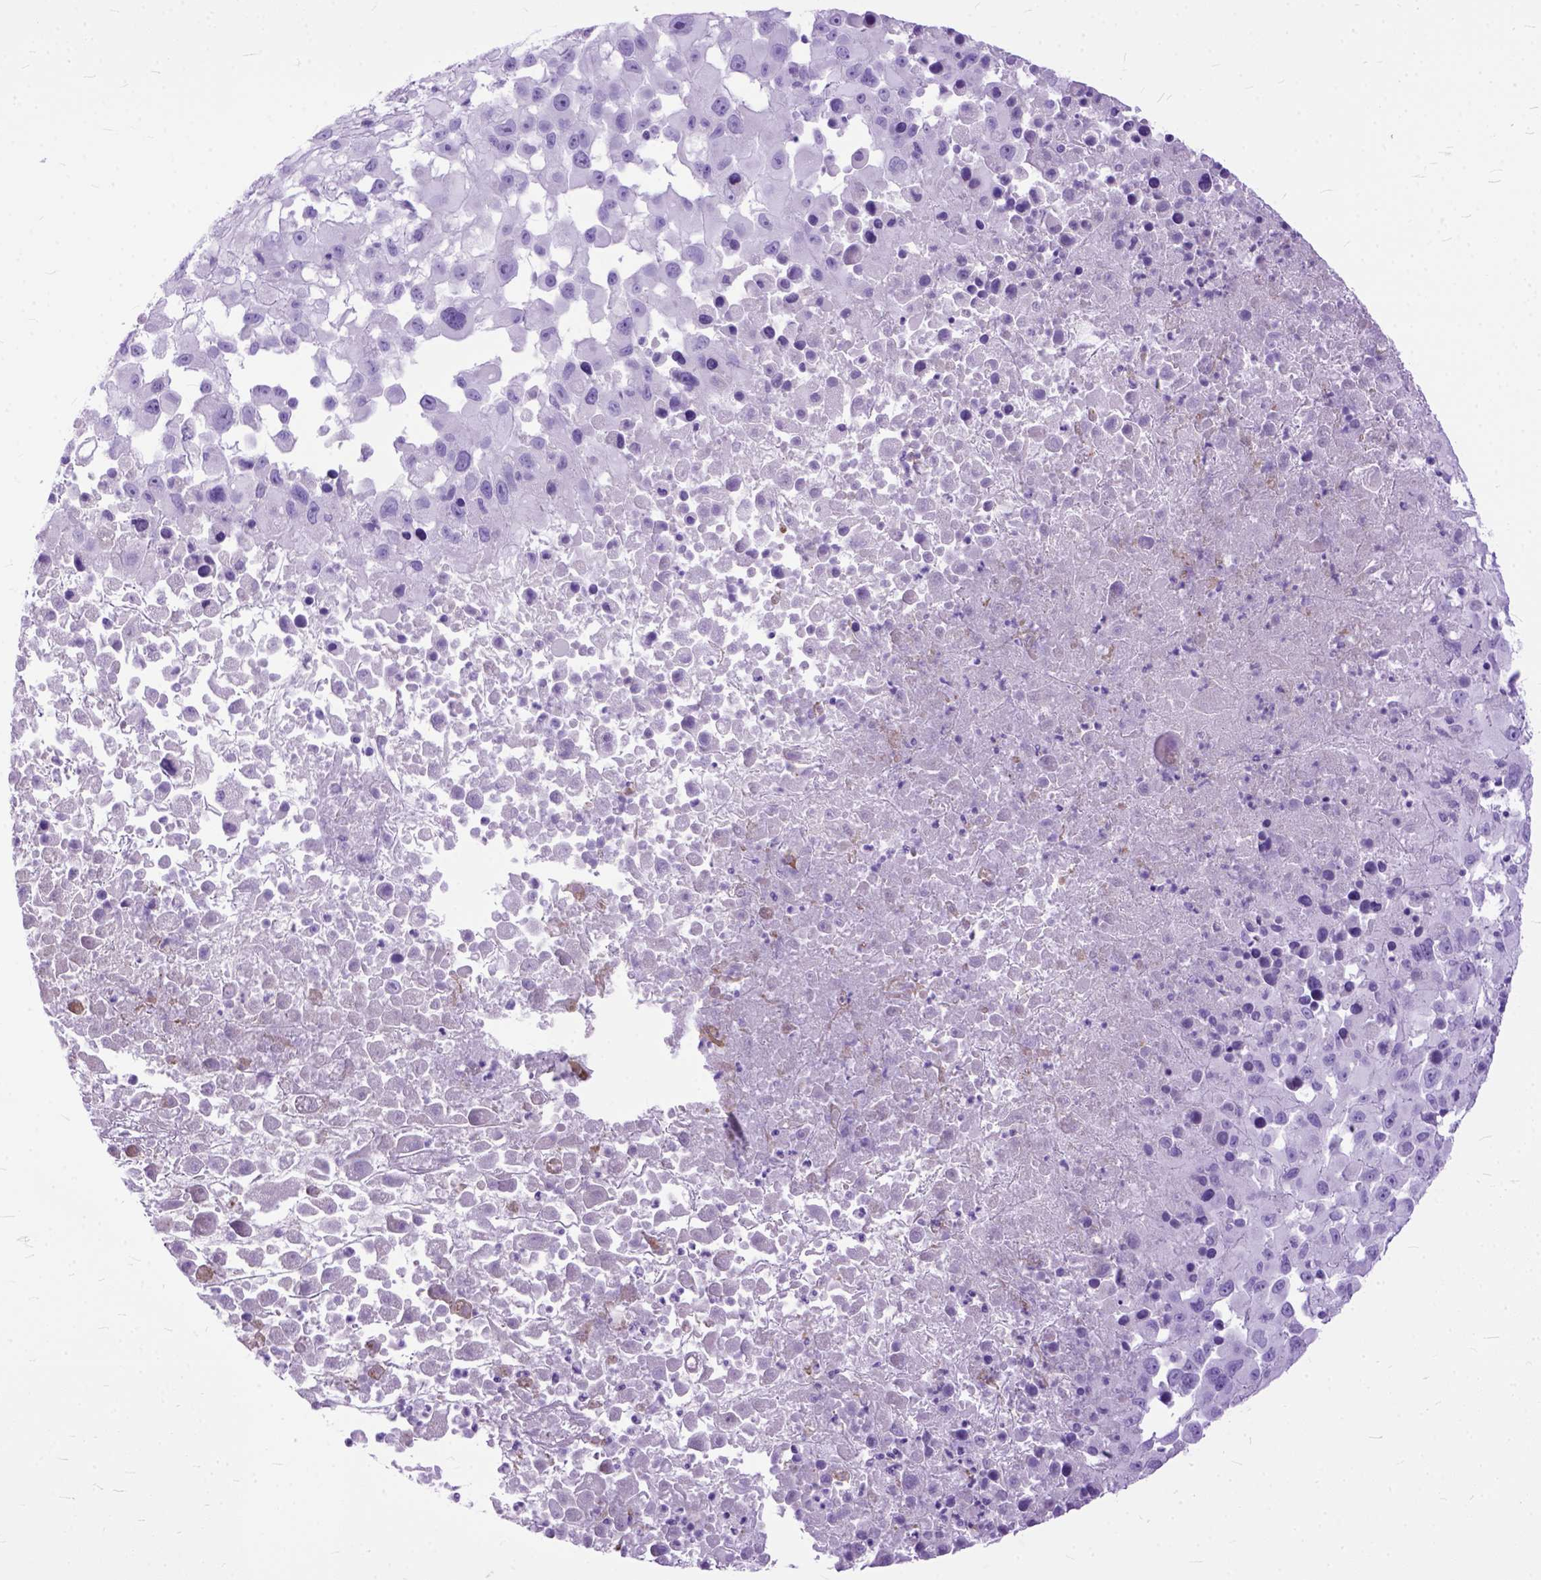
{"staining": {"intensity": "negative", "quantity": "none", "location": "none"}, "tissue": "melanoma", "cell_type": "Tumor cells", "image_type": "cancer", "snomed": [{"axis": "morphology", "description": "Malignant melanoma, Metastatic site"}, {"axis": "topography", "description": "Soft tissue"}], "caption": "A micrograph of malignant melanoma (metastatic site) stained for a protein shows no brown staining in tumor cells. The staining was performed using DAB to visualize the protein expression in brown, while the nuclei were stained in blue with hematoxylin (Magnification: 20x).", "gene": "GNGT1", "patient": {"sex": "male", "age": 50}}